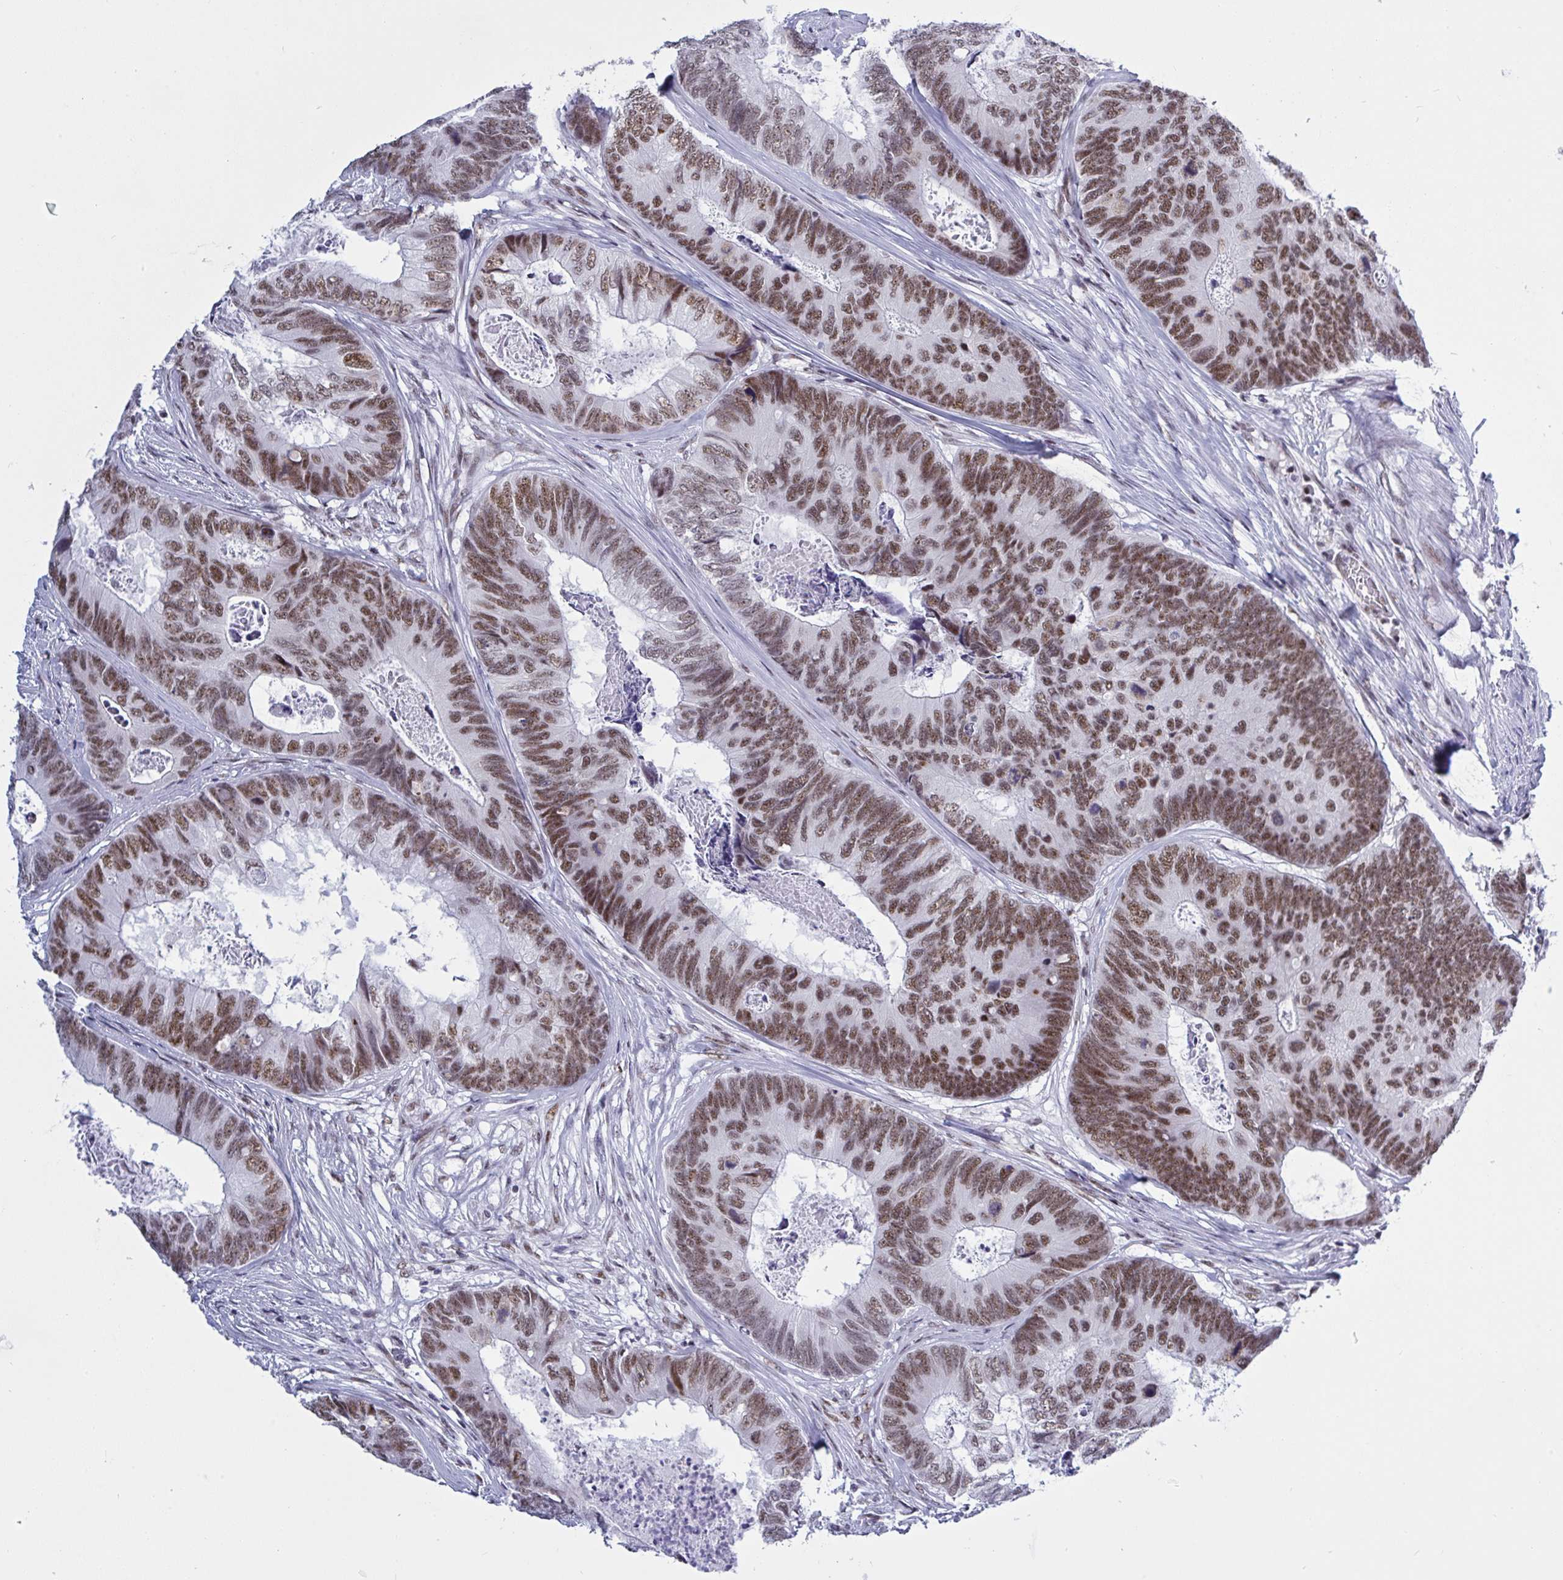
{"staining": {"intensity": "moderate", "quantity": ">75%", "location": "nuclear"}, "tissue": "colorectal cancer", "cell_type": "Tumor cells", "image_type": "cancer", "snomed": [{"axis": "morphology", "description": "Adenocarcinoma, NOS"}, {"axis": "topography", "description": "Colon"}], "caption": "IHC of human colorectal cancer demonstrates medium levels of moderate nuclear expression in approximately >75% of tumor cells. Nuclei are stained in blue.", "gene": "PPP1R10", "patient": {"sex": "female", "age": 67}}